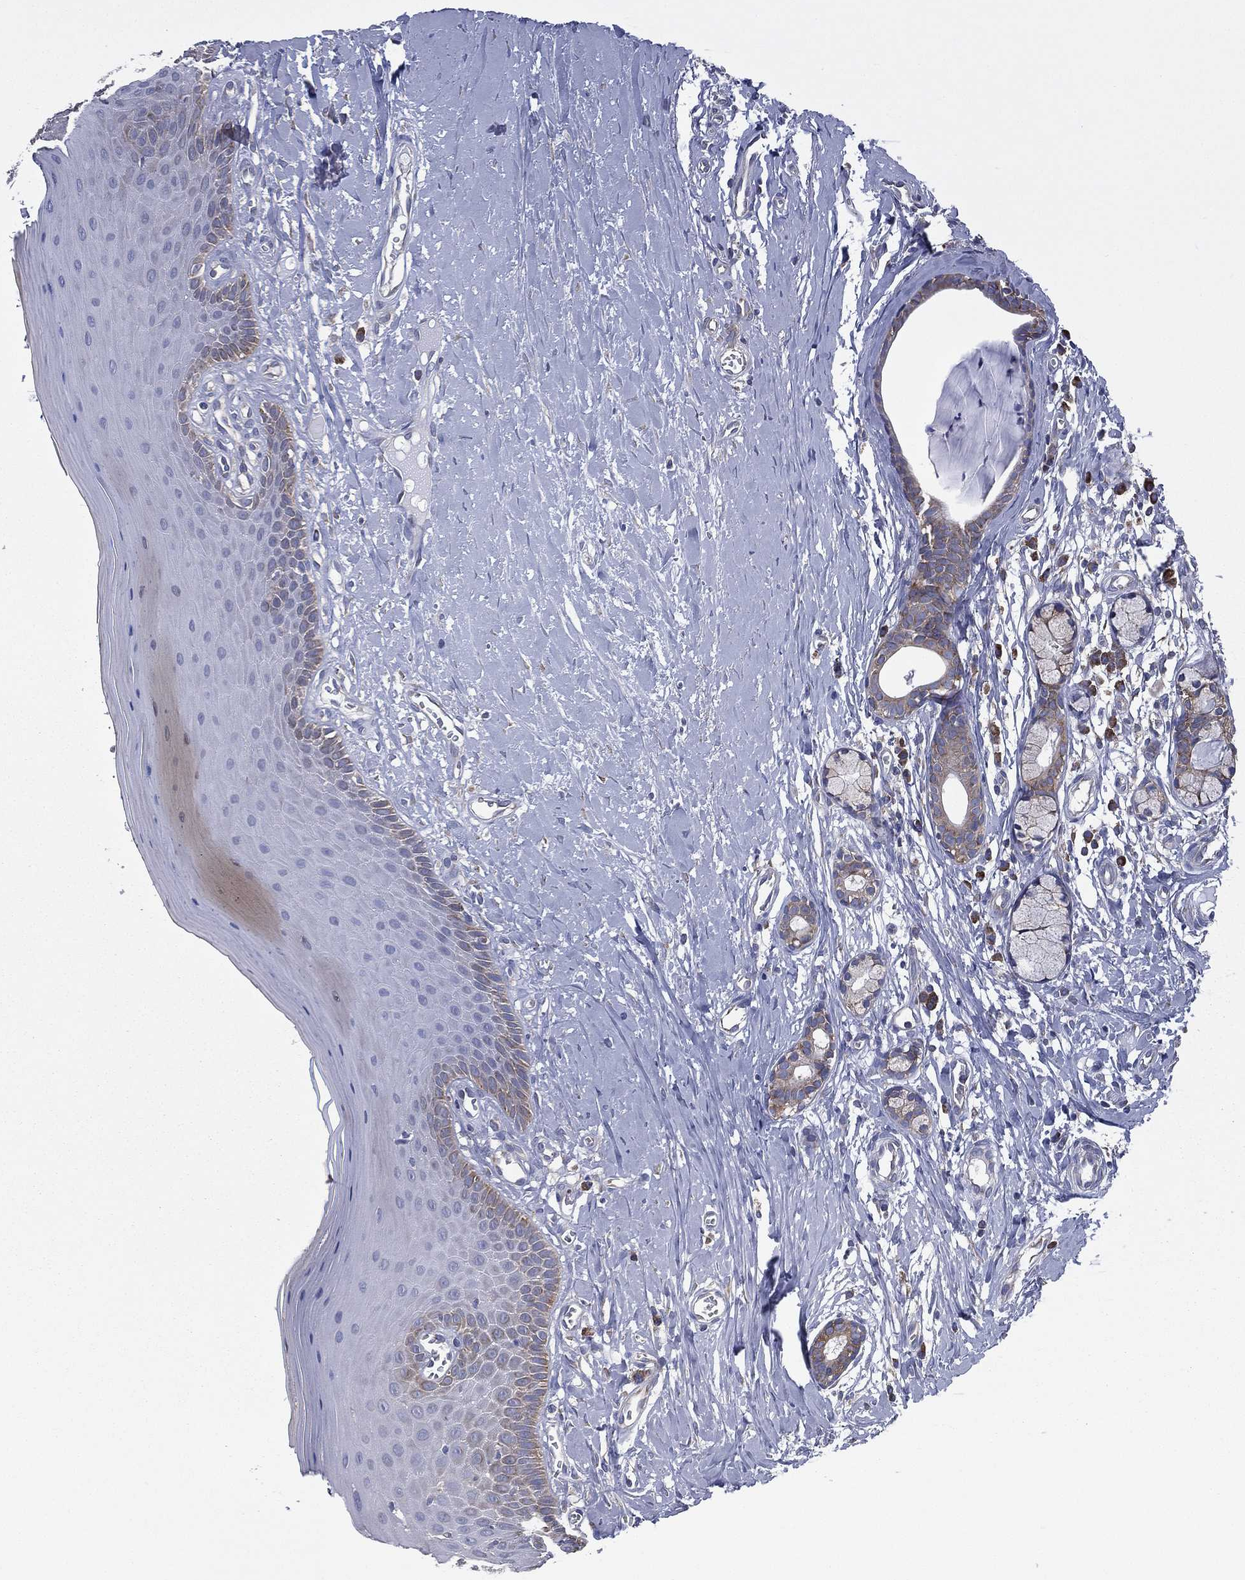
{"staining": {"intensity": "weak", "quantity": "<25%", "location": "cytoplasmic/membranous"}, "tissue": "oral mucosa", "cell_type": "Squamous epithelial cells", "image_type": "normal", "snomed": [{"axis": "morphology", "description": "Normal tissue, NOS"}, {"axis": "topography", "description": "Oral tissue"}], "caption": "The photomicrograph shows no staining of squamous epithelial cells in normal oral mucosa.", "gene": "FARSA", "patient": {"sex": "female", "age": 43}}